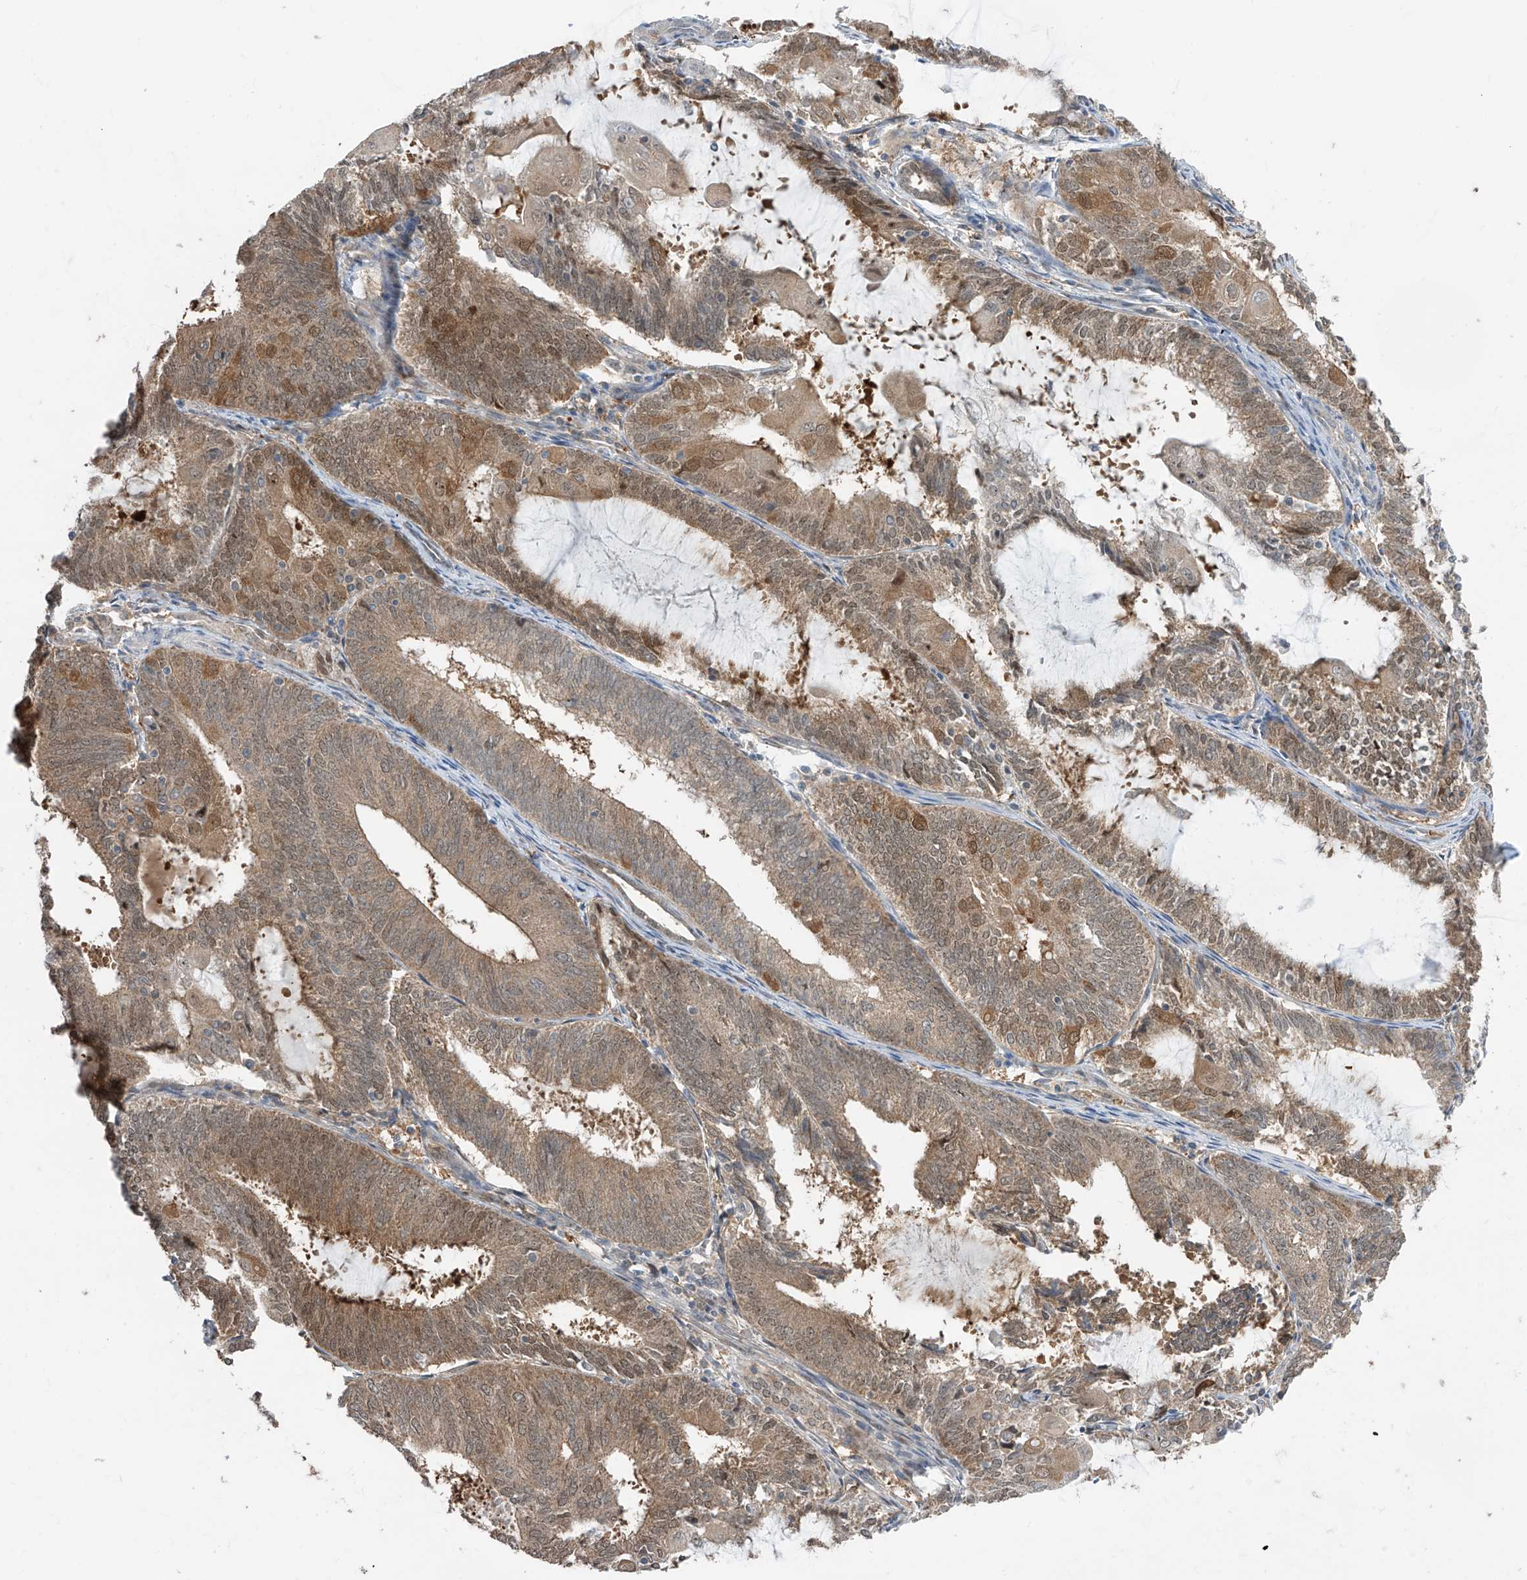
{"staining": {"intensity": "moderate", "quantity": ">75%", "location": "cytoplasmic/membranous"}, "tissue": "endometrial cancer", "cell_type": "Tumor cells", "image_type": "cancer", "snomed": [{"axis": "morphology", "description": "Adenocarcinoma, NOS"}, {"axis": "topography", "description": "Endometrium"}], "caption": "IHC histopathology image of neoplastic tissue: human endometrial adenocarcinoma stained using immunohistochemistry exhibits medium levels of moderate protein expression localized specifically in the cytoplasmic/membranous of tumor cells, appearing as a cytoplasmic/membranous brown color.", "gene": "TTC38", "patient": {"sex": "female", "age": 81}}